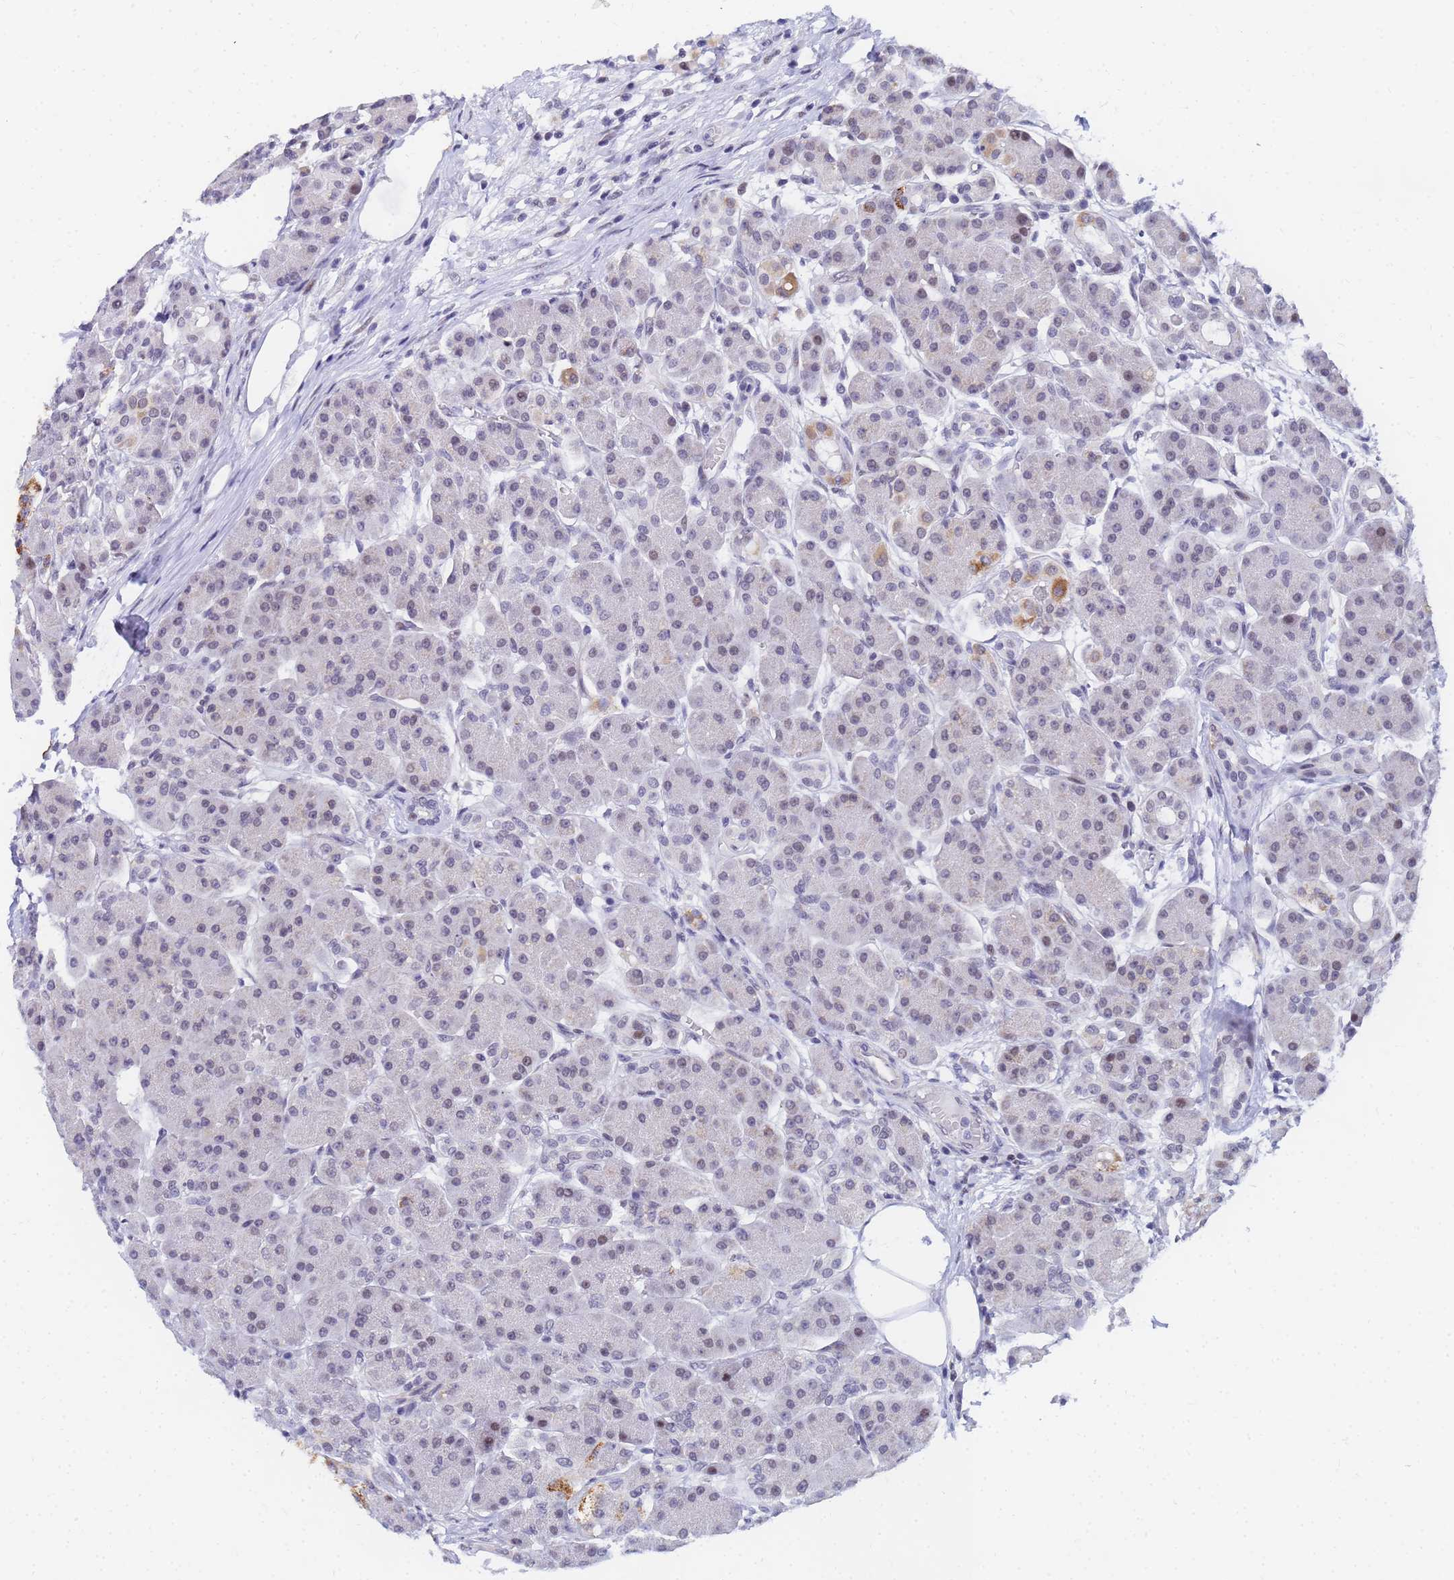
{"staining": {"intensity": "moderate", "quantity": "<25%", "location": "cytoplasmic/membranous,nuclear"}, "tissue": "pancreas", "cell_type": "Exocrine glandular cells", "image_type": "normal", "snomed": [{"axis": "morphology", "description": "Normal tissue, NOS"}, {"axis": "topography", "description": "Pancreas"}], "caption": "High-power microscopy captured an IHC micrograph of normal pancreas, revealing moderate cytoplasmic/membranous,nuclear expression in approximately <25% of exocrine glandular cells.", "gene": "CKMT1A", "patient": {"sex": "male", "age": 63}}